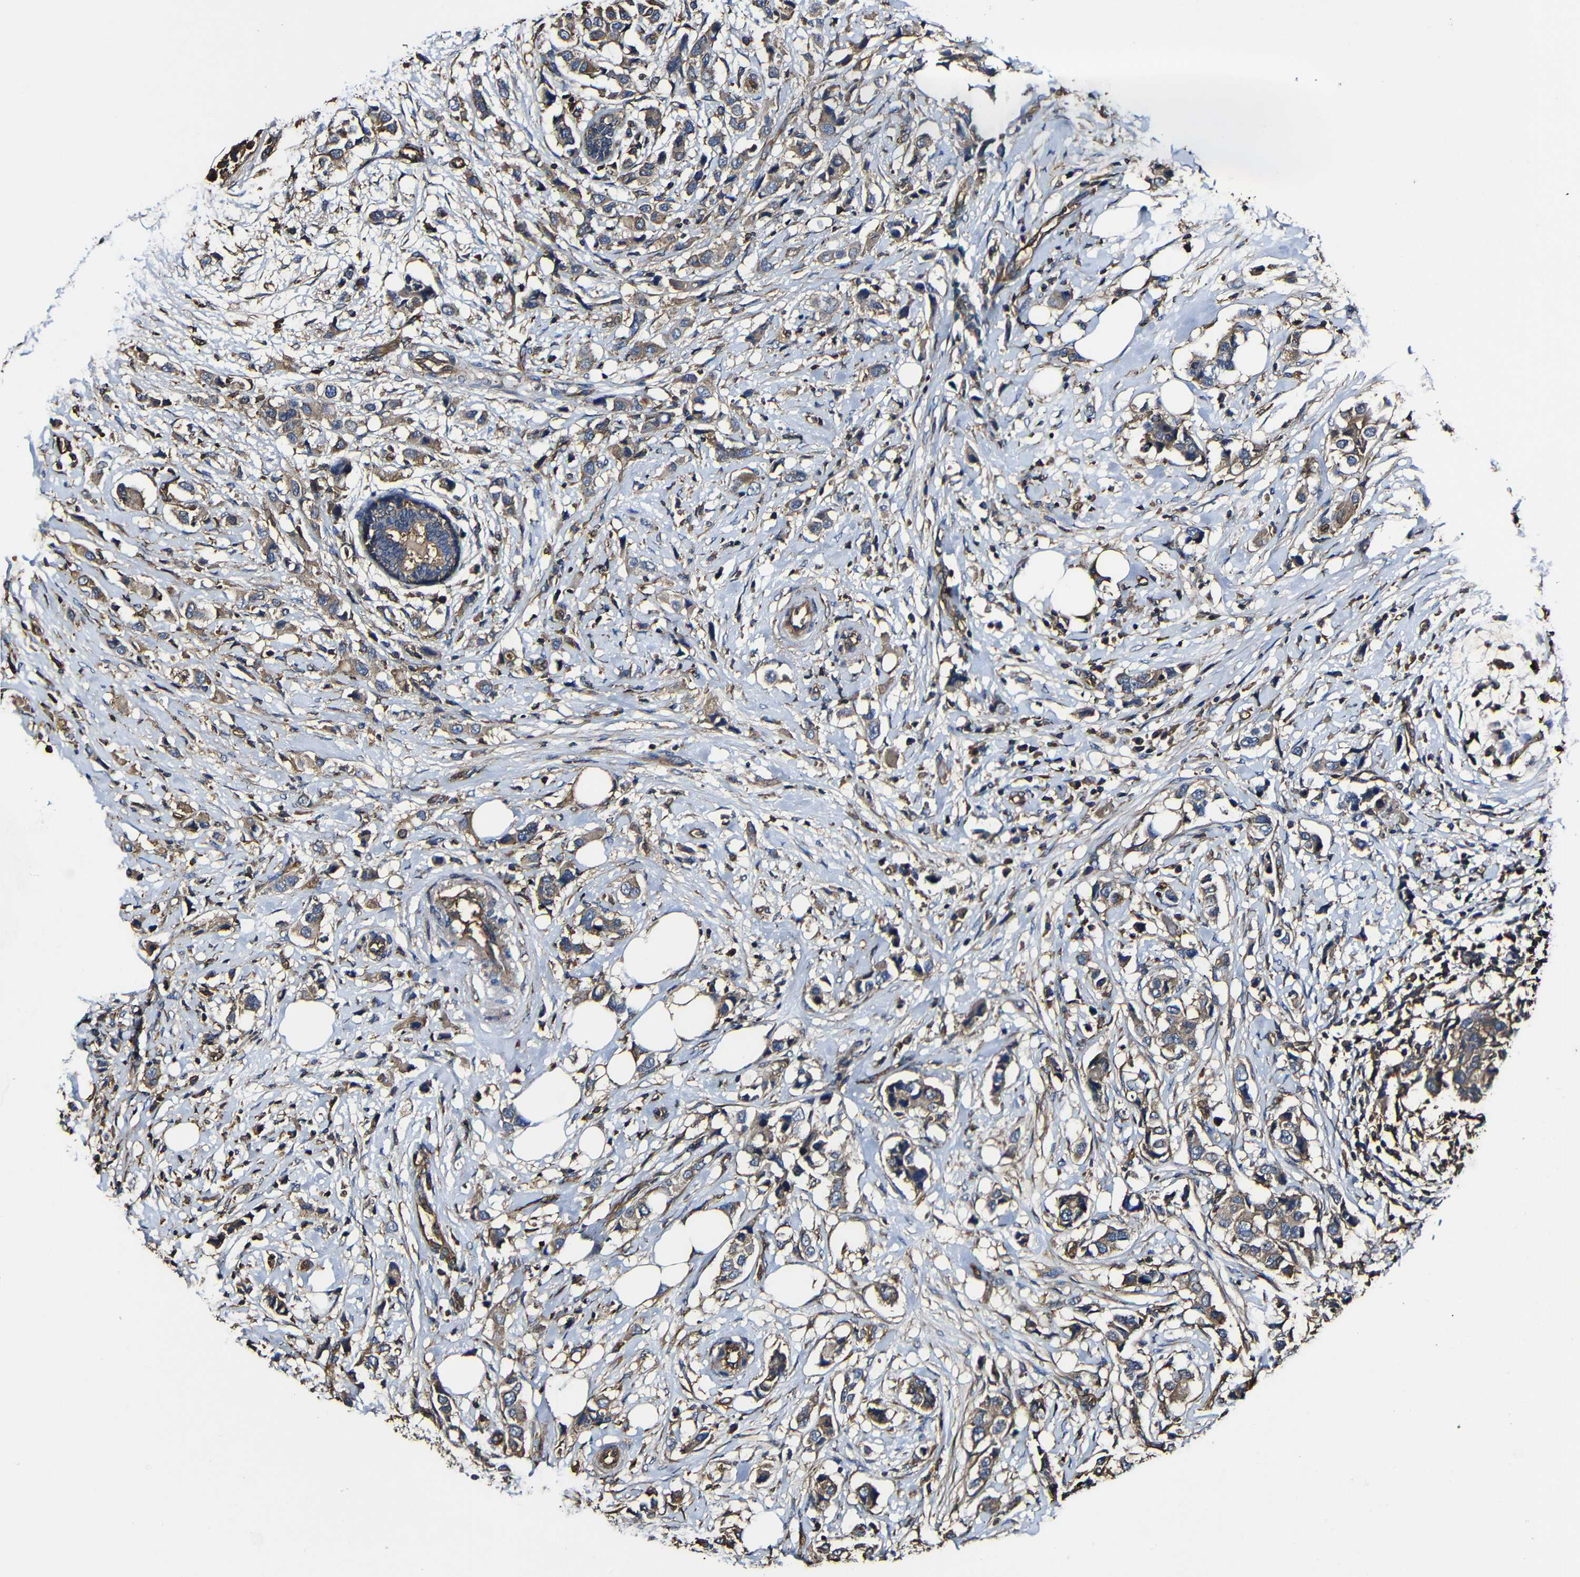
{"staining": {"intensity": "weak", "quantity": ">75%", "location": "cytoplasmic/membranous"}, "tissue": "breast cancer", "cell_type": "Tumor cells", "image_type": "cancer", "snomed": [{"axis": "morphology", "description": "Normal tissue, NOS"}, {"axis": "morphology", "description": "Duct carcinoma"}, {"axis": "topography", "description": "Breast"}], "caption": "Breast cancer (infiltrating ductal carcinoma) stained with DAB (3,3'-diaminobenzidine) immunohistochemistry (IHC) exhibits low levels of weak cytoplasmic/membranous positivity in about >75% of tumor cells. (brown staining indicates protein expression, while blue staining denotes nuclei).", "gene": "MSN", "patient": {"sex": "female", "age": 50}}